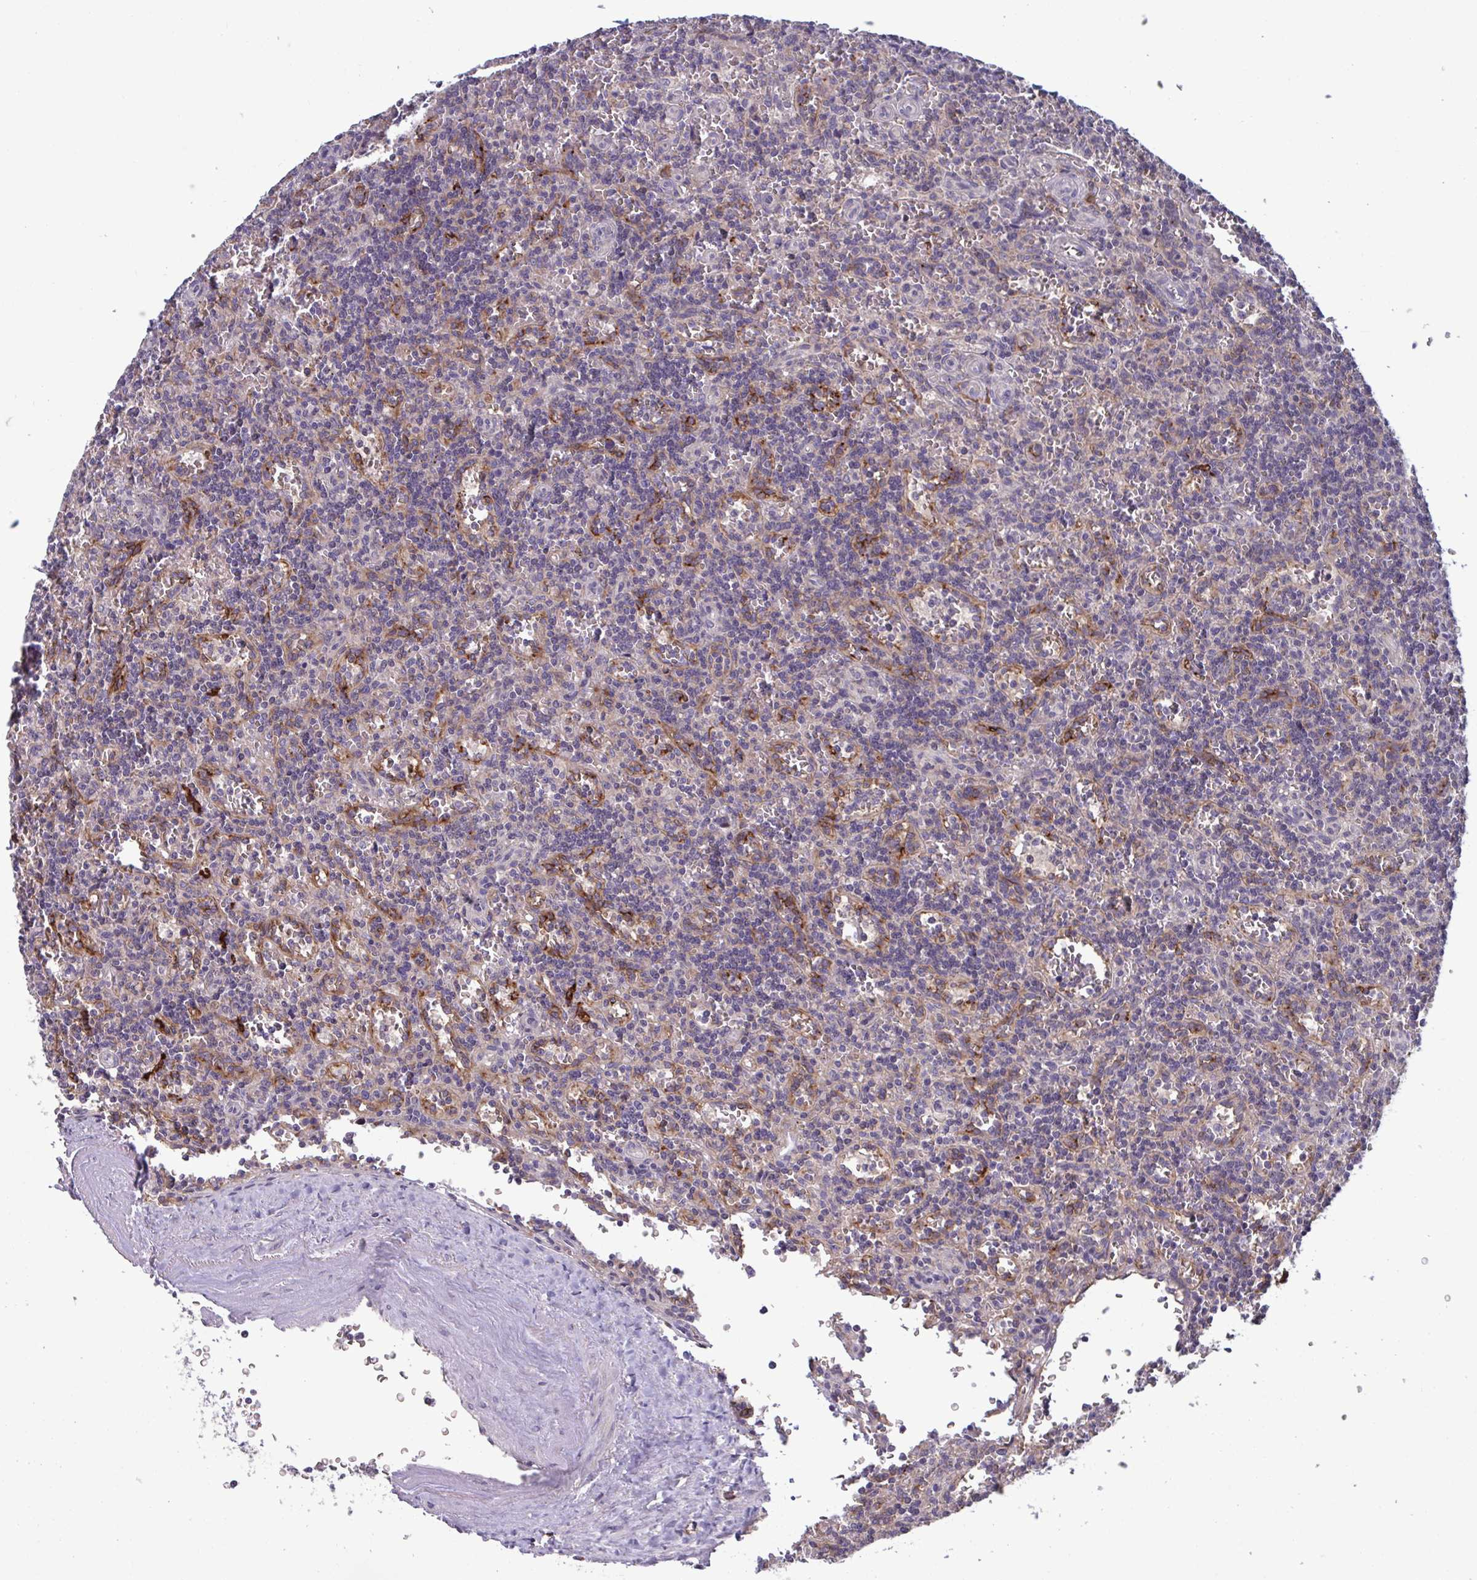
{"staining": {"intensity": "negative", "quantity": "none", "location": "none"}, "tissue": "lymphoma", "cell_type": "Tumor cells", "image_type": "cancer", "snomed": [{"axis": "morphology", "description": "Malignant lymphoma, non-Hodgkin's type, Low grade"}, {"axis": "topography", "description": "Spleen"}], "caption": "Immunohistochemical staining of human lymphoma reveals no significant expression in tumor cells. (DAB immunohistochemistry with hematoxylin counter stain).", "gene": "CD1E", "patient": {"sex": "male", "age": 73}}